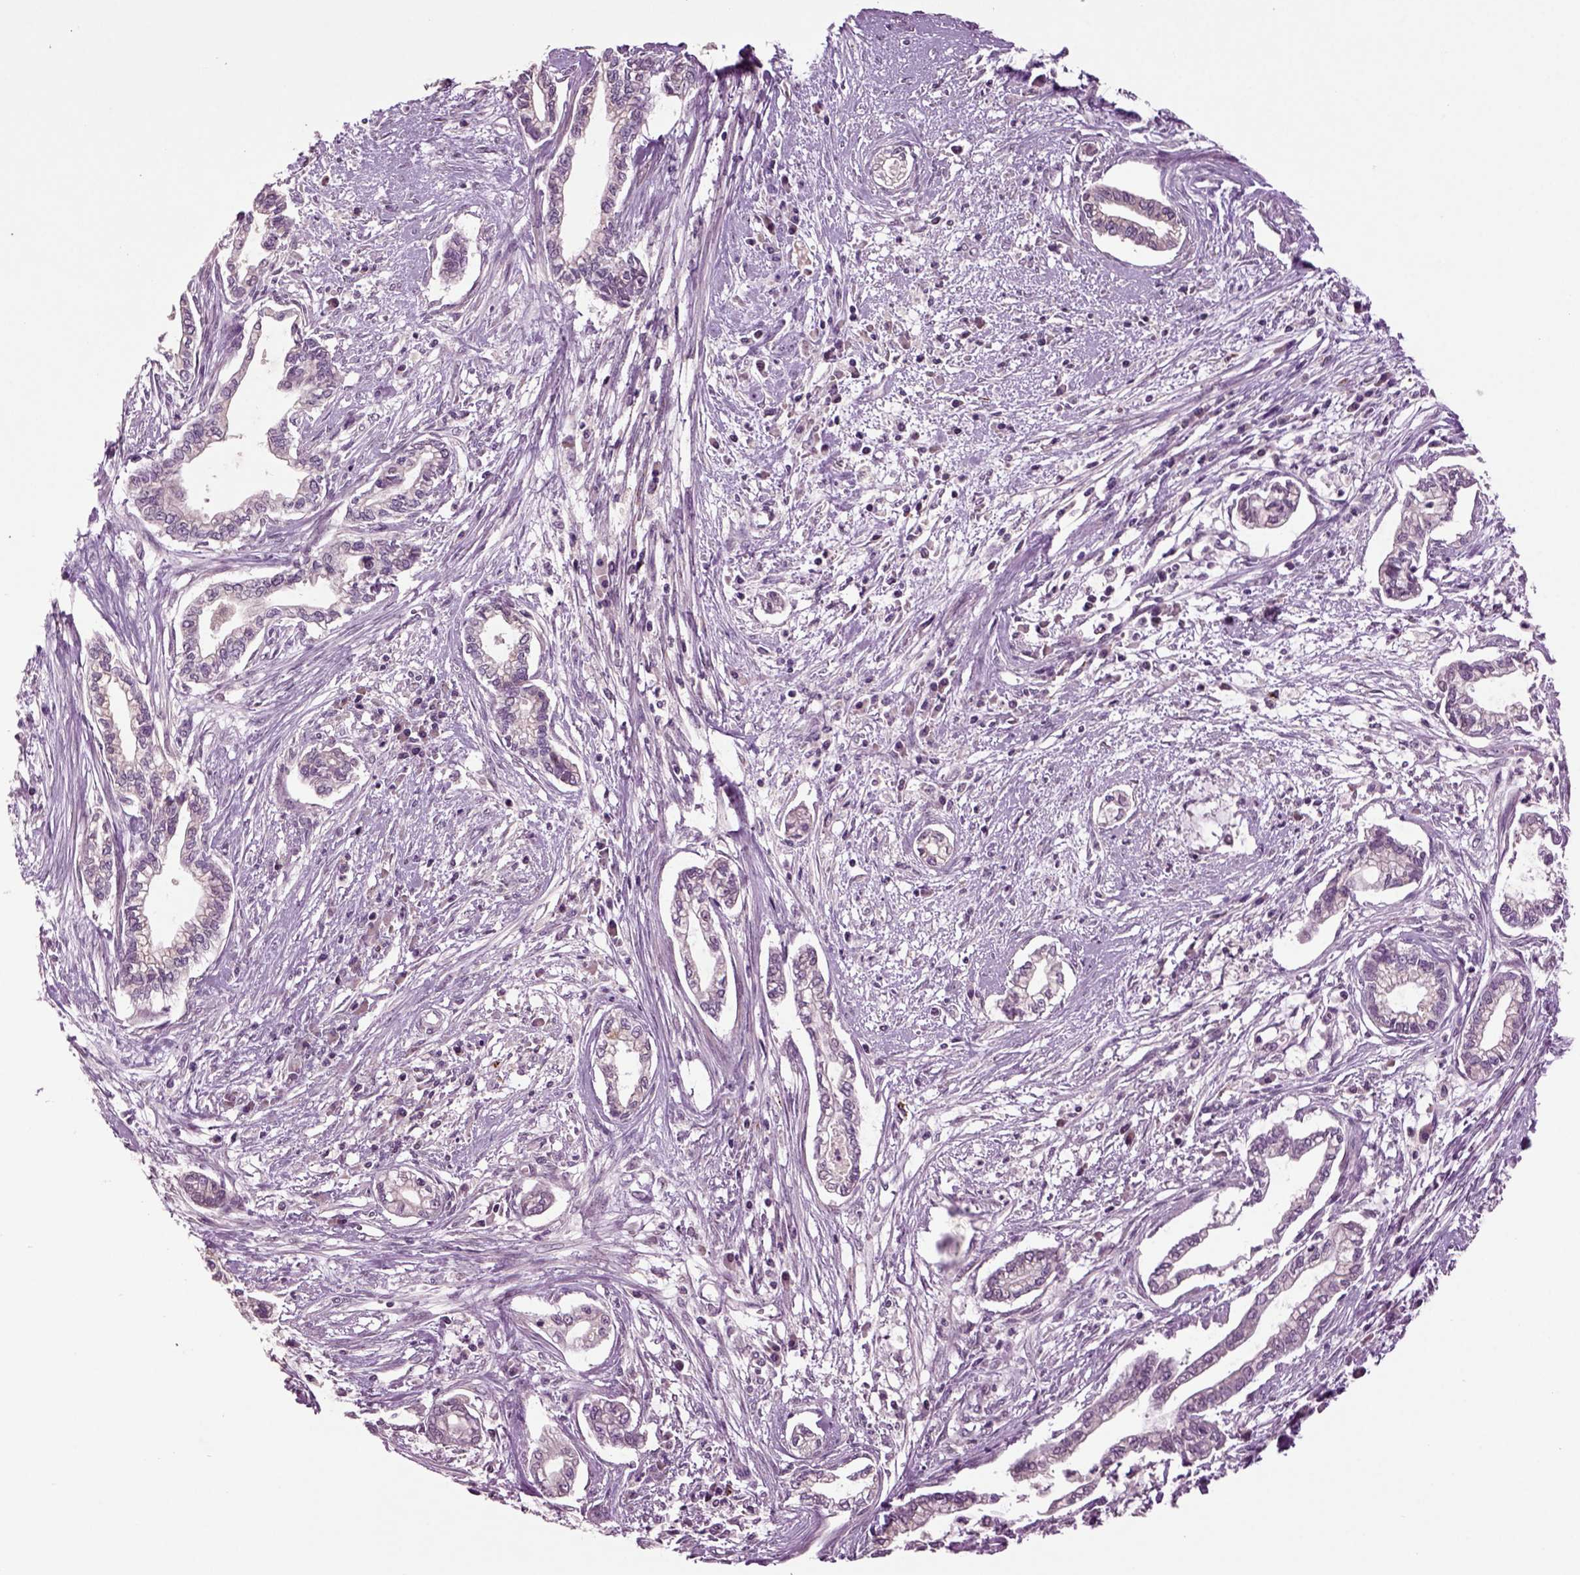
{"staining": {"intensity": "negative", "quantity": "none", "location": "none"}, "tissue": "cervical cancer", "cell_type": "Tumor cells", "image_type": "cancer", "snomed": [{"axis": "morphology", "description": "Adenocarcinoma, NOS"}, {"axis": "topography", "description": "Cervix"}], "caption": "IHC micrograph of cervical cancer stained for a protein (brown), which displays no staining in tumor cells.", "gene": "SLC17A6", "patient": {"sex": "female", "age": 62}}